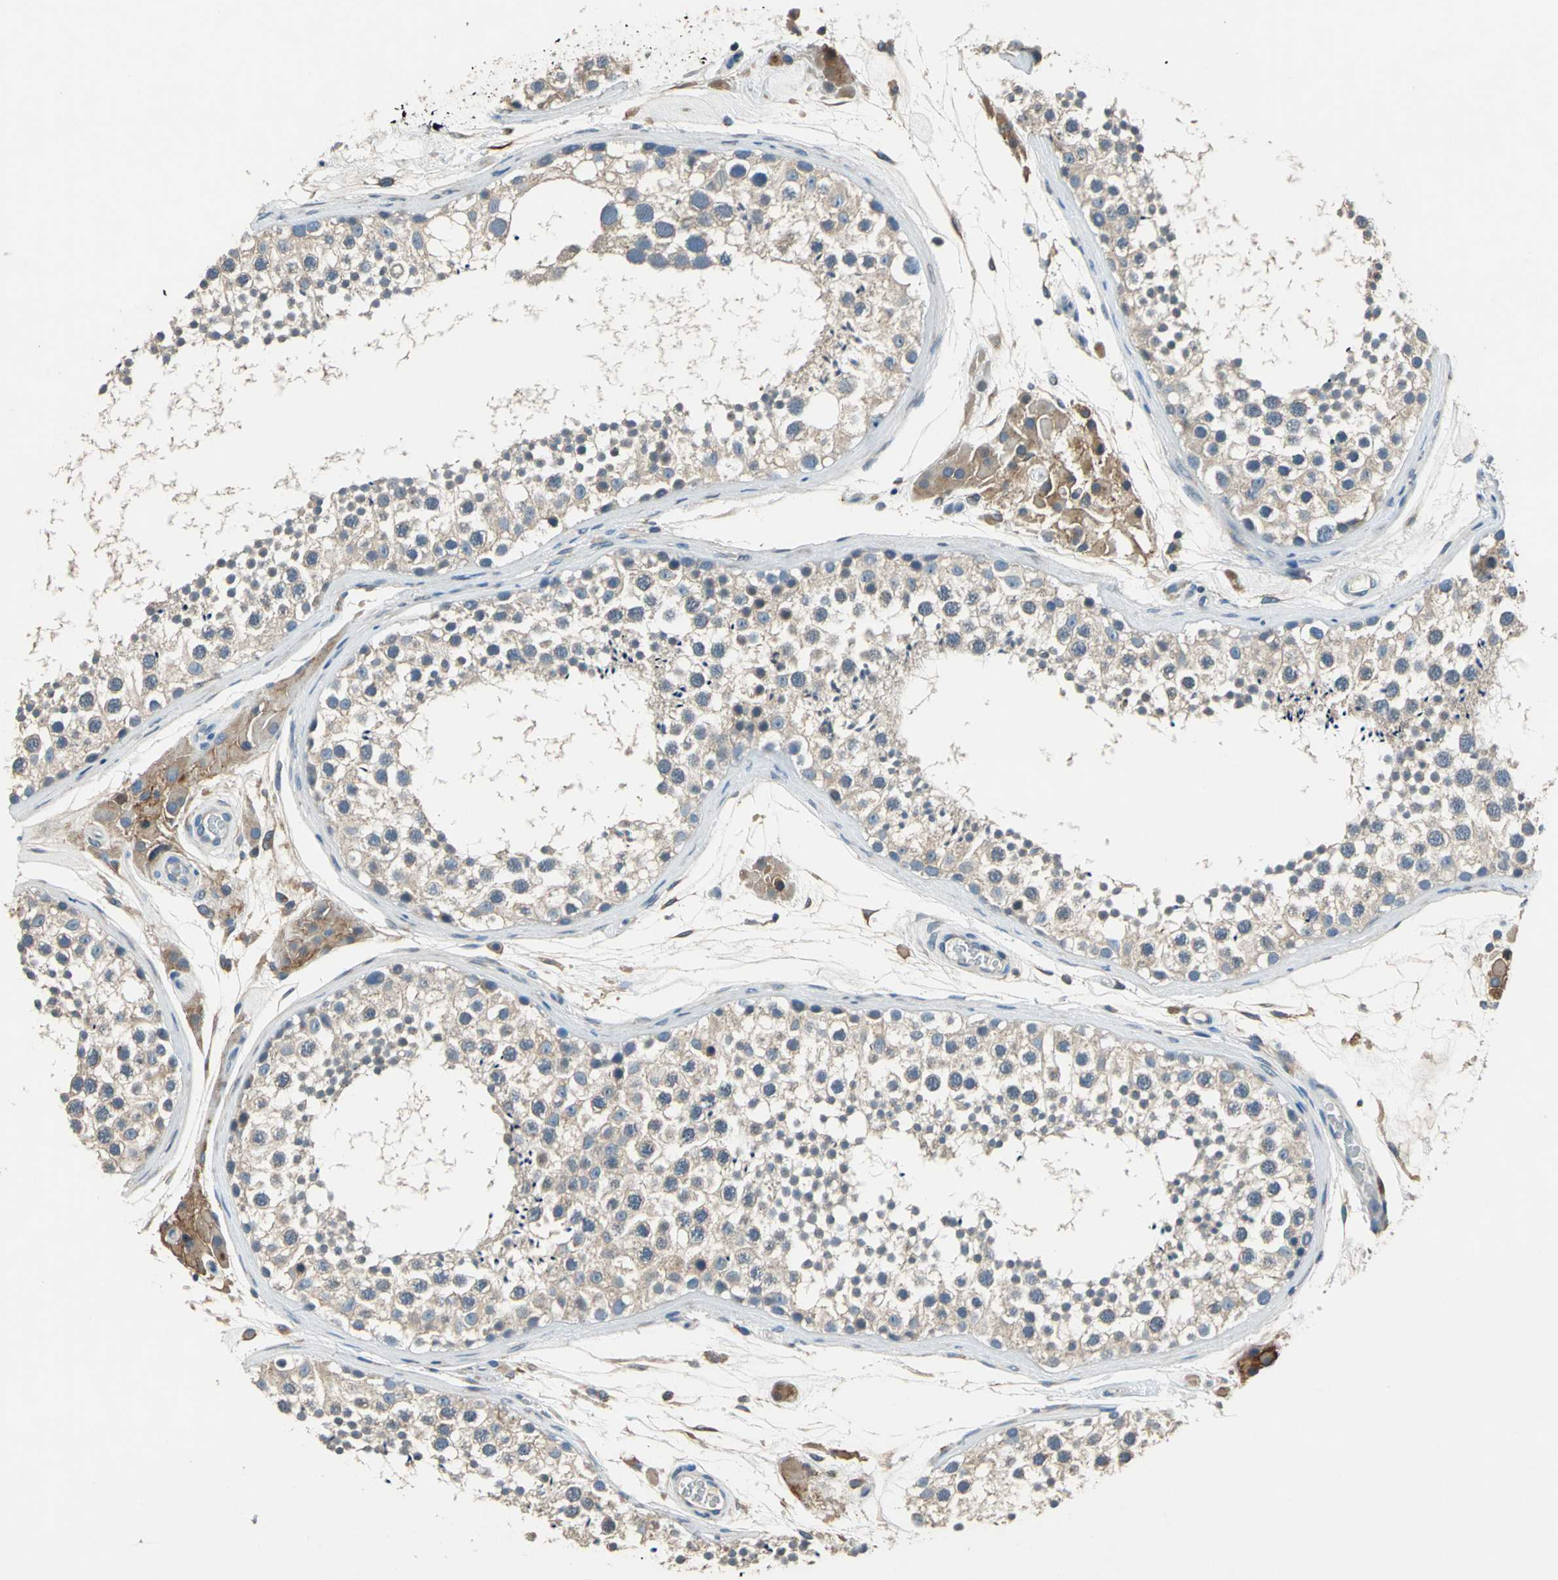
{"staining": {"intensity": "weak", "quantity": "25%-75%", "location": "cytoplasmic/membranous"}, "tissue": "testis", "cell_type": "Cells in seminiferous ducts", "image_type": "normal", "snomed": [{"axis": "morphology", "description": "Normal tissue, NOS"}, {"axis": "topography", "description": "Testis"}], "caption": "Benign testis demonstrates weak cytoplasmic/membranous positivity in about 25%-75% of cells in seminiferous ducts.", "gene": "PRKCA", "patient": {"sex": "male", "age": 46}}